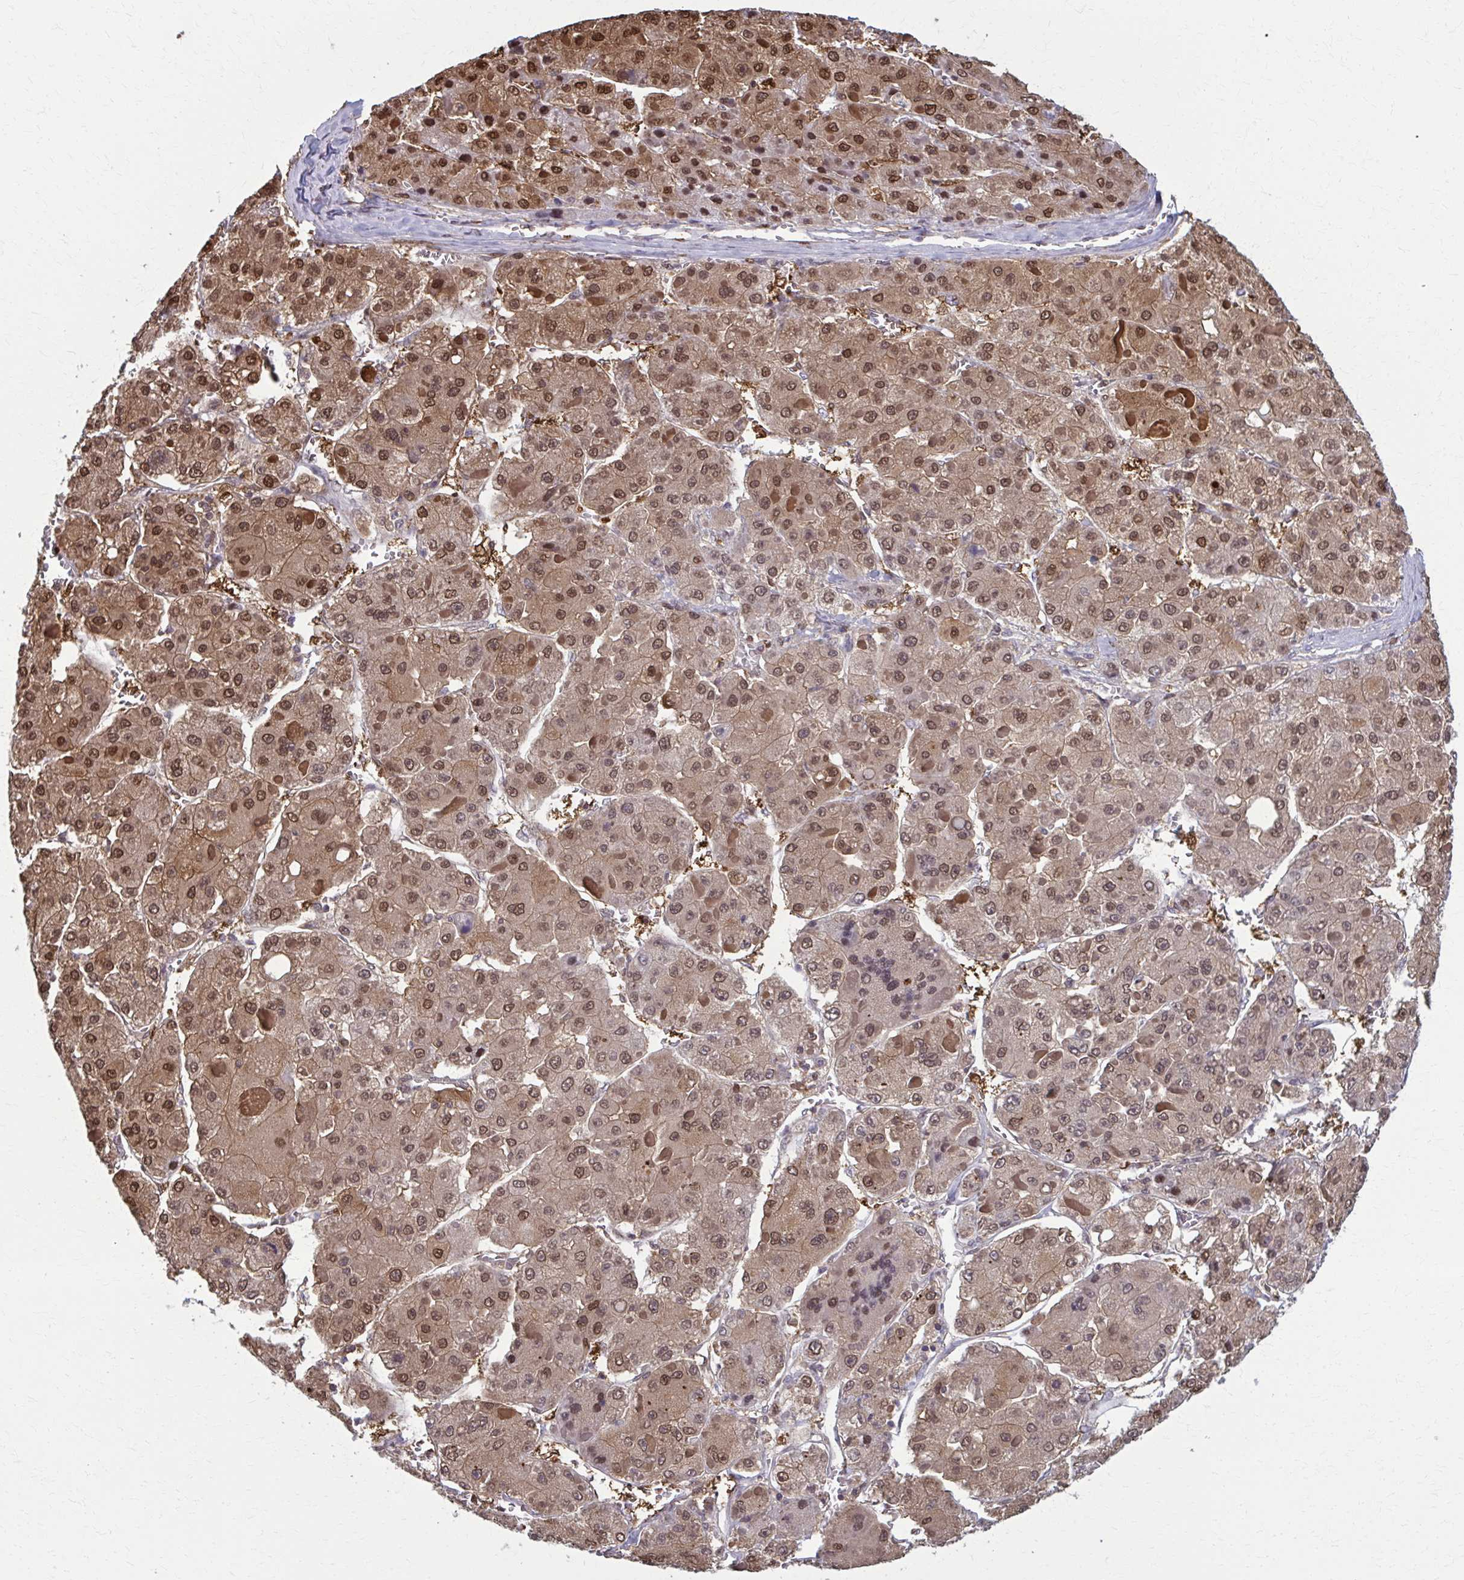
{"staining": {"intensity": "moderate", "quantity": ">75%", "location": "cytoplasmic/membranous,nuclear"}, "tissue": "liver cancer", "cell_type": "Tumor cells", "image_type": "cancer", "snomed": [{"axis": "morphology", "description": "Carcinoma, Hepatocellular, NOS"}, {"axis": "topography", "description": "Liver"}], "caption": "Hepatocellular carcinoma (liver) tissue reveals moderate cytoplasmic/membranous and nuclear positivity in approximately >75% of tumor cells, visualized by immunohistochemistry. The protein is shown in brown color, while the nuclei are stained blue.", "gene": "MDH1", "patient": {"sex": "female", "age": 73}}